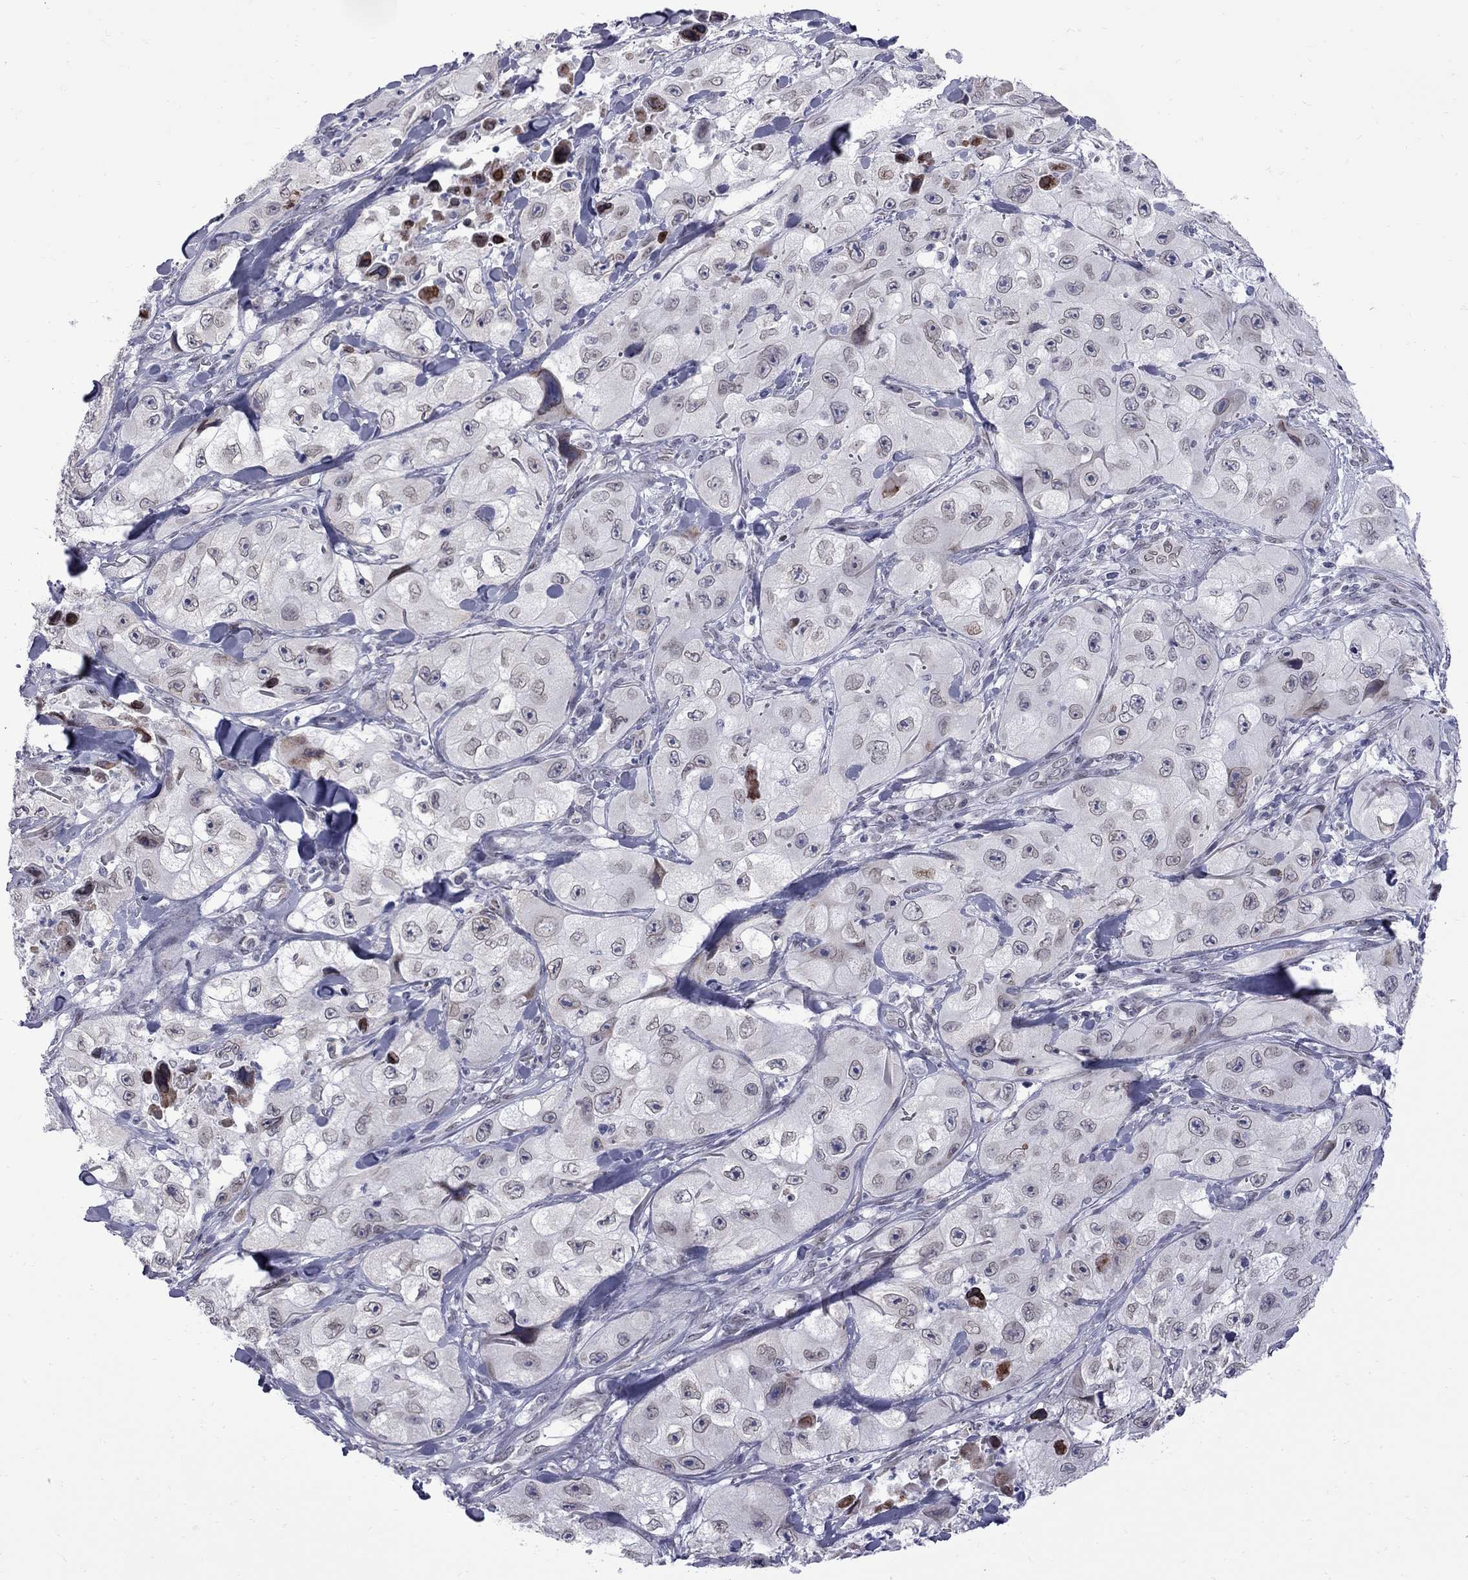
{"staining": {"intensity": "moderate", "quantity": "<25%", "location": "cytoplasmic/membranous"}, "tissue": "skin cancer", "cell_type": "Tumor cells", "image_type": "cancer", "snomed": [{"axis": "morphology", "description": "Squamous cell carcinoma, NOS"}, {"axis": "topography", "description": "Skin"}, {"axis": "topography", "description": "Subcutis"}], "caption": "This histopathology image demonstrates skin cancer stained with immunohistochemistry (IHC) to label a protein in brown. The cytoplasmic/membranous of tumor cells show moderate positivity for the protein. Nuclei are counter-stained blue.", "gene": "CLTCL1", "patient": {"sex": "male", "age": 73}}